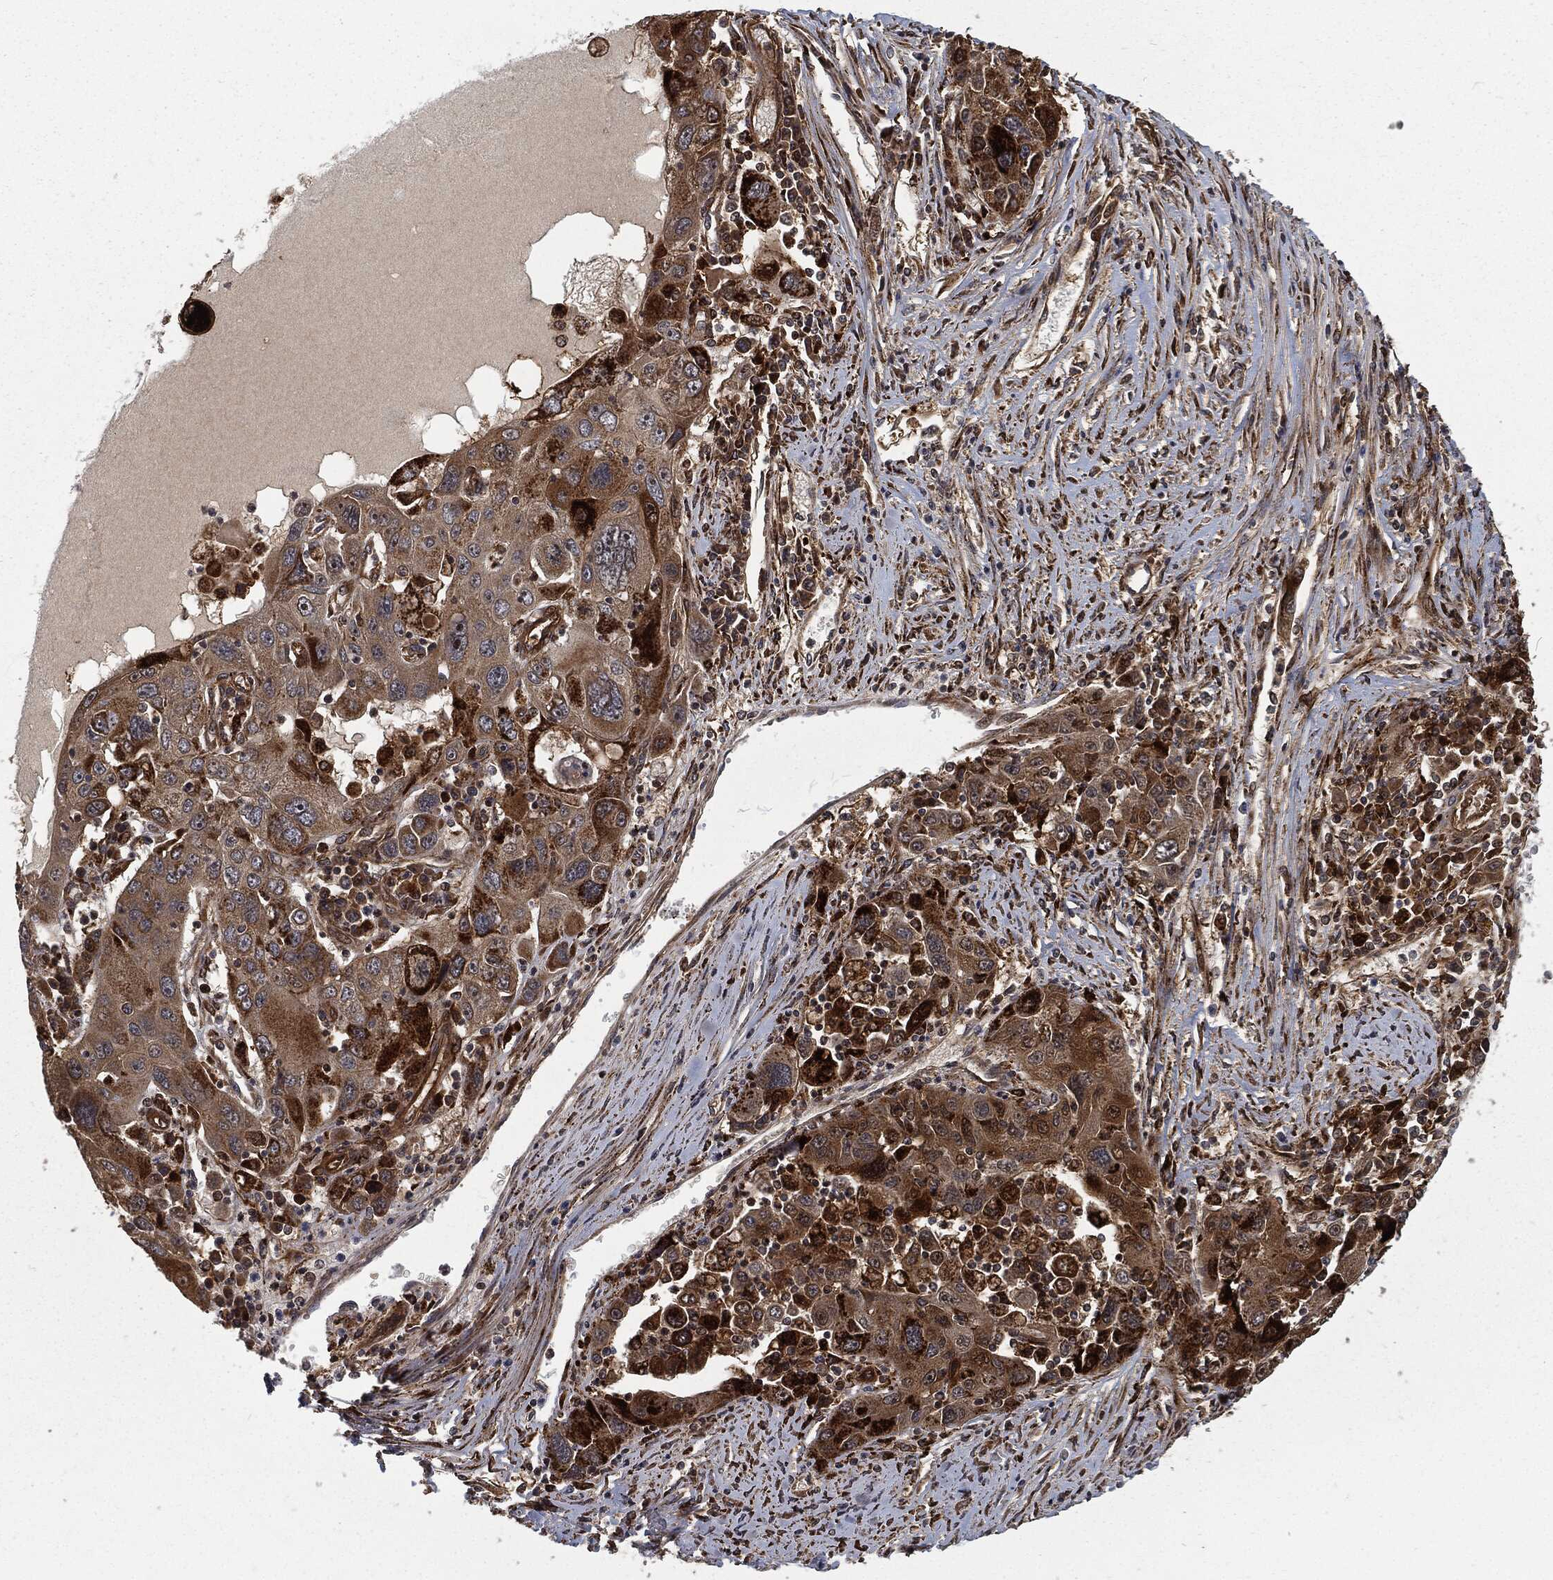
{"staining": {"intensity": "strong", "quantity": ">75%", "location": "cytoplasmic/membranous"}, "tissue": "stomach cancer", "cell_type": "Tumor cells", "image_type": "cancer", "snomed": [{"axis": "morphology", "description": "Adenocarcinoma, NOS"}, {"axis": "topography", "description": "Stomach"}], "caption": "Stomach cancer (adenocarcinoma) stained for a protein (brown) displays strong cytoplasmic/membranous positive positivity in about >75% of tumor cells.", "gene": "RFTN1", "patient": {"sex": "male", "age": 56}}